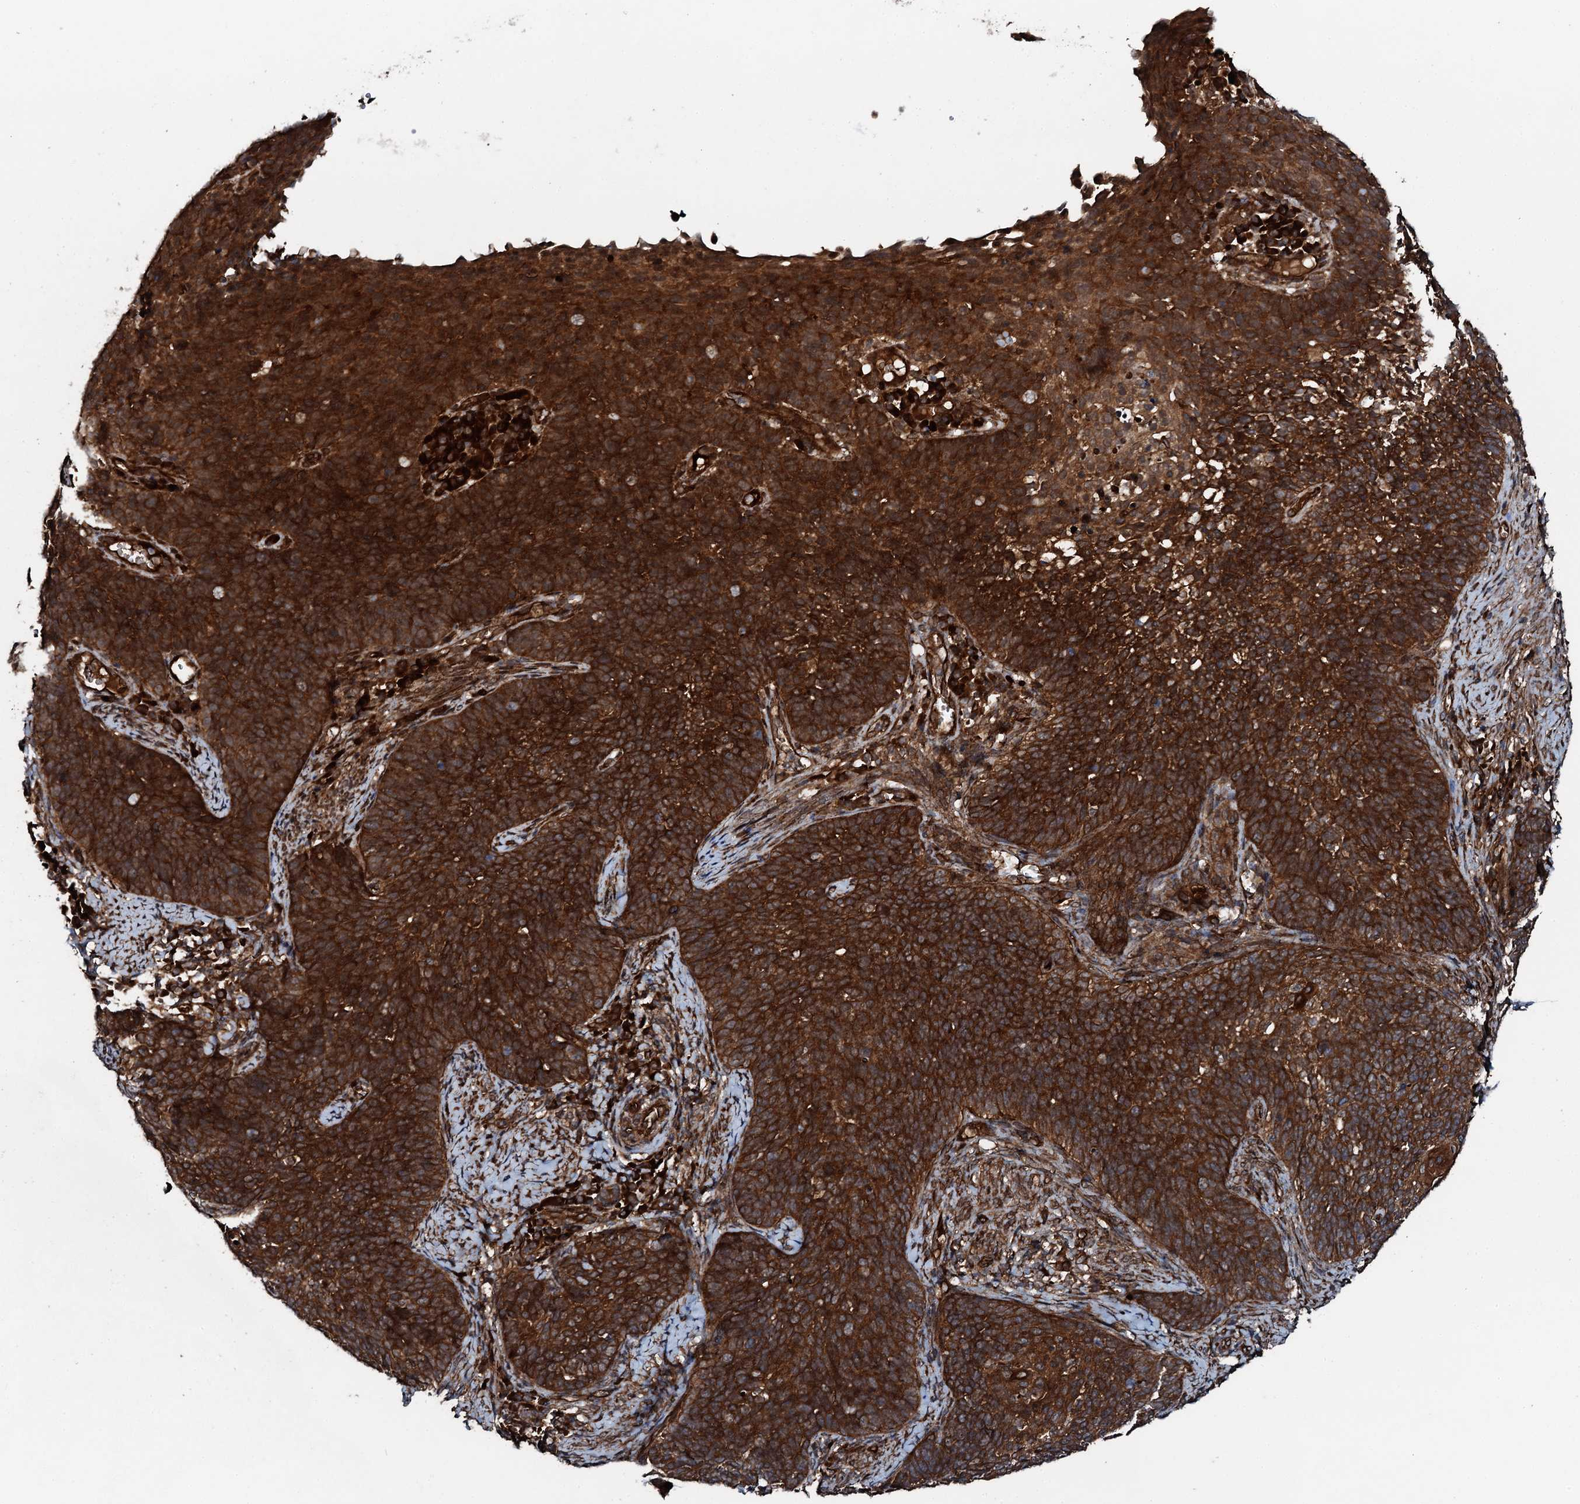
{"staining": {"intensity": "strong", "quantity": ">75%", "location": "cytoplasmic/membranous"}, "tissue": "cervical cancer", "cell_type": "Tumor cells", "image_type": "cancer", "snomed": [{"axis": "morphology", "description": "Normal tissue, NOS"}, {"axis": "morphology", "description": "Squamous cell carcinoma, NOS"}, {"axis": "topography", "description": "Cervix"}], "caption": "The immunohistochemical stain highlights strong cytoplasmic/membranous staining in tumor cells of squamous cell carcinoma (cervical) tissue. (DAB (3,3'-diaminobenzidine) IHC with brightfield microscopy, high magnification).", "gene": "FLYWCH1", "patient": {"sex": "female", "age": 39}}